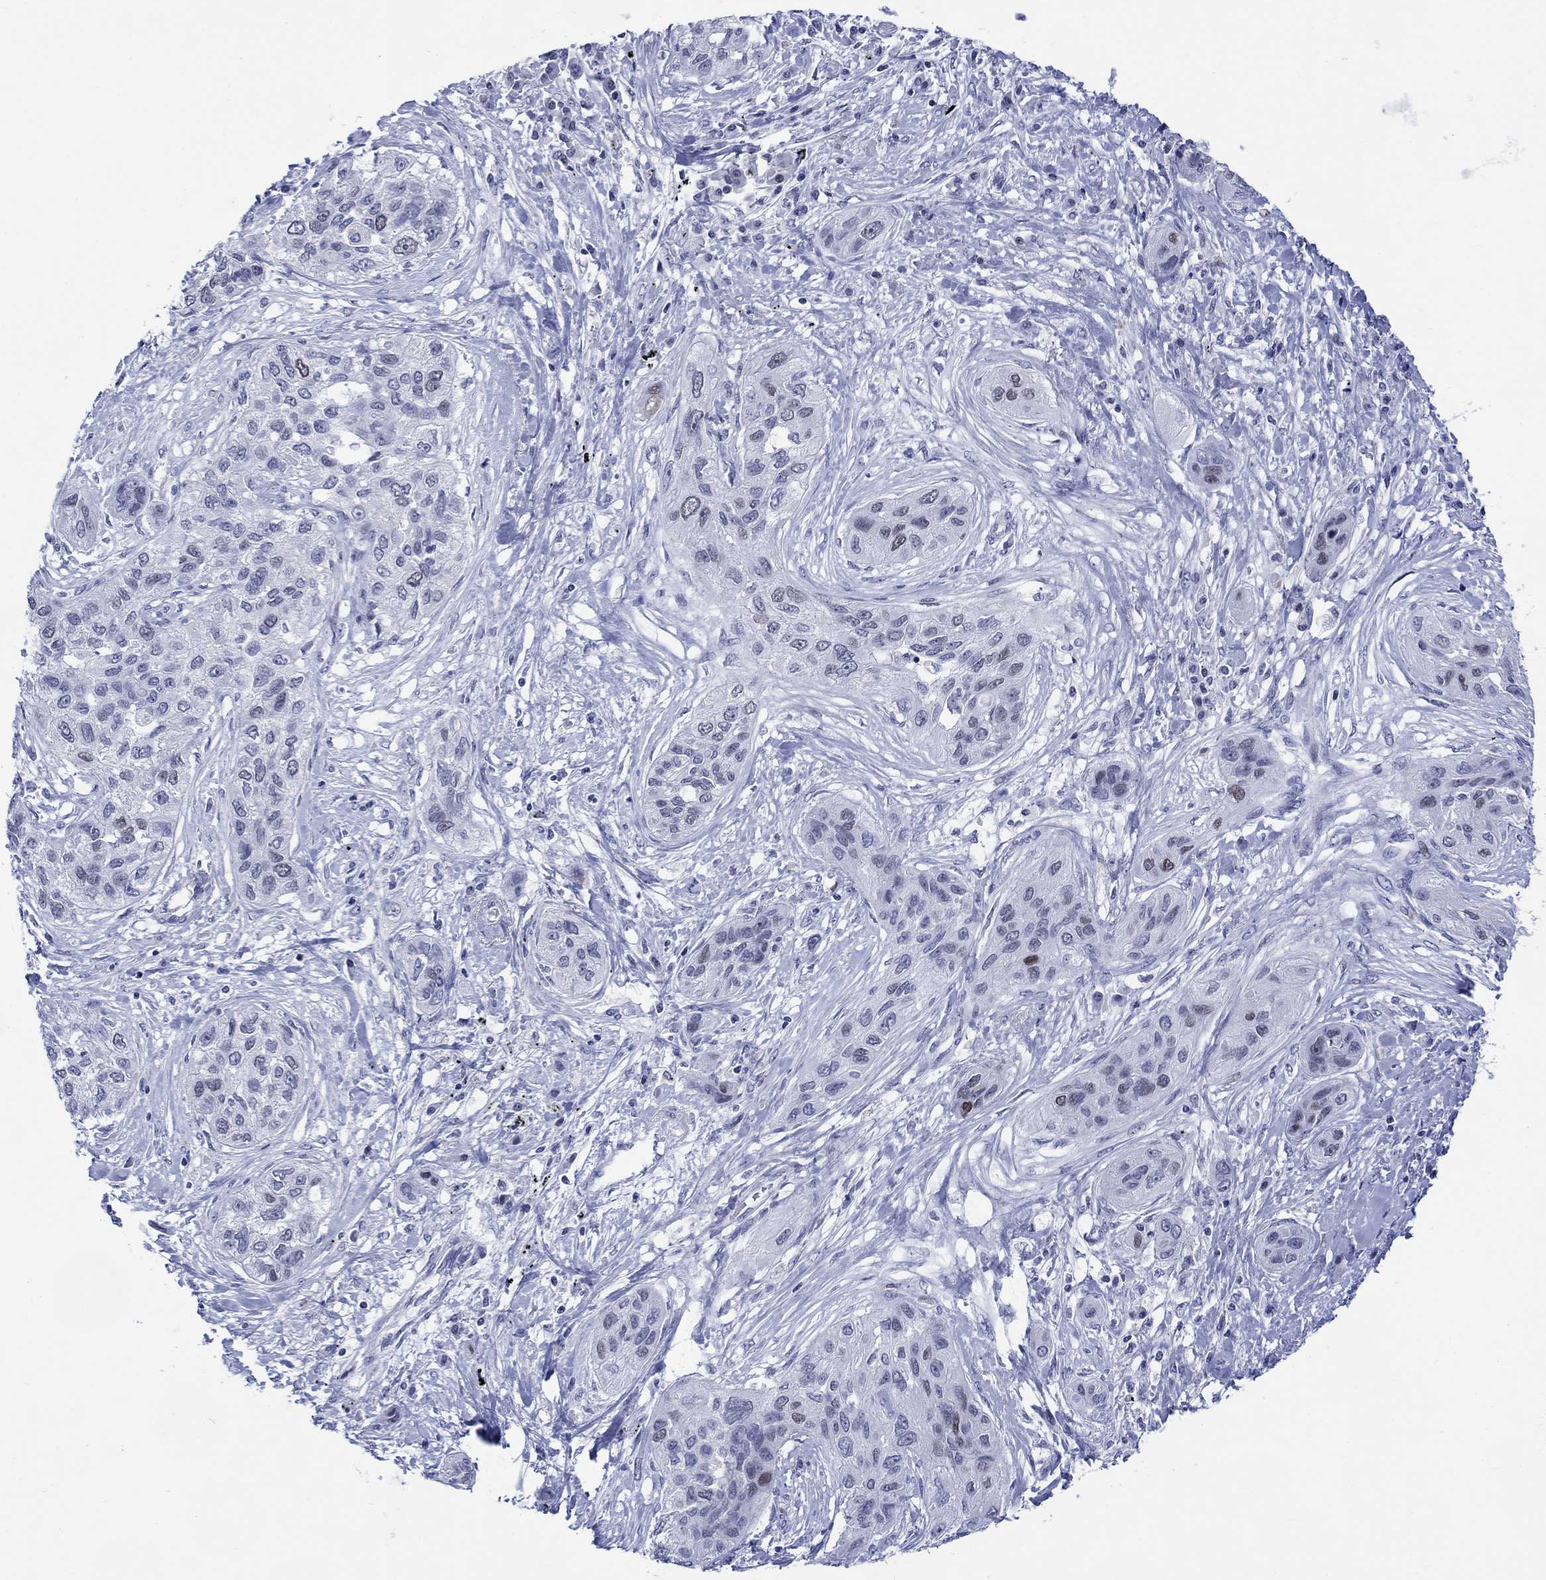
{"staining": {"intensity": "negative", "quantity": "none", "location": "none"}, "tissue": "lung cancer", "cell_type": "Tumor cells", "image_type": "cancer", "snomed": [{"axis": "morphology", "description": "Squamous cell carcinoma, NOS"}, {"axis": "topography", "description": "Lung"}], "caption": "Squamous cell carcinoma (lung) stained for a protein using immunohistochemistry (IHC) exhibits no expression tumor cells.", "gene": "CDCA2", "patient": {"sex": "female", "age": 70}}